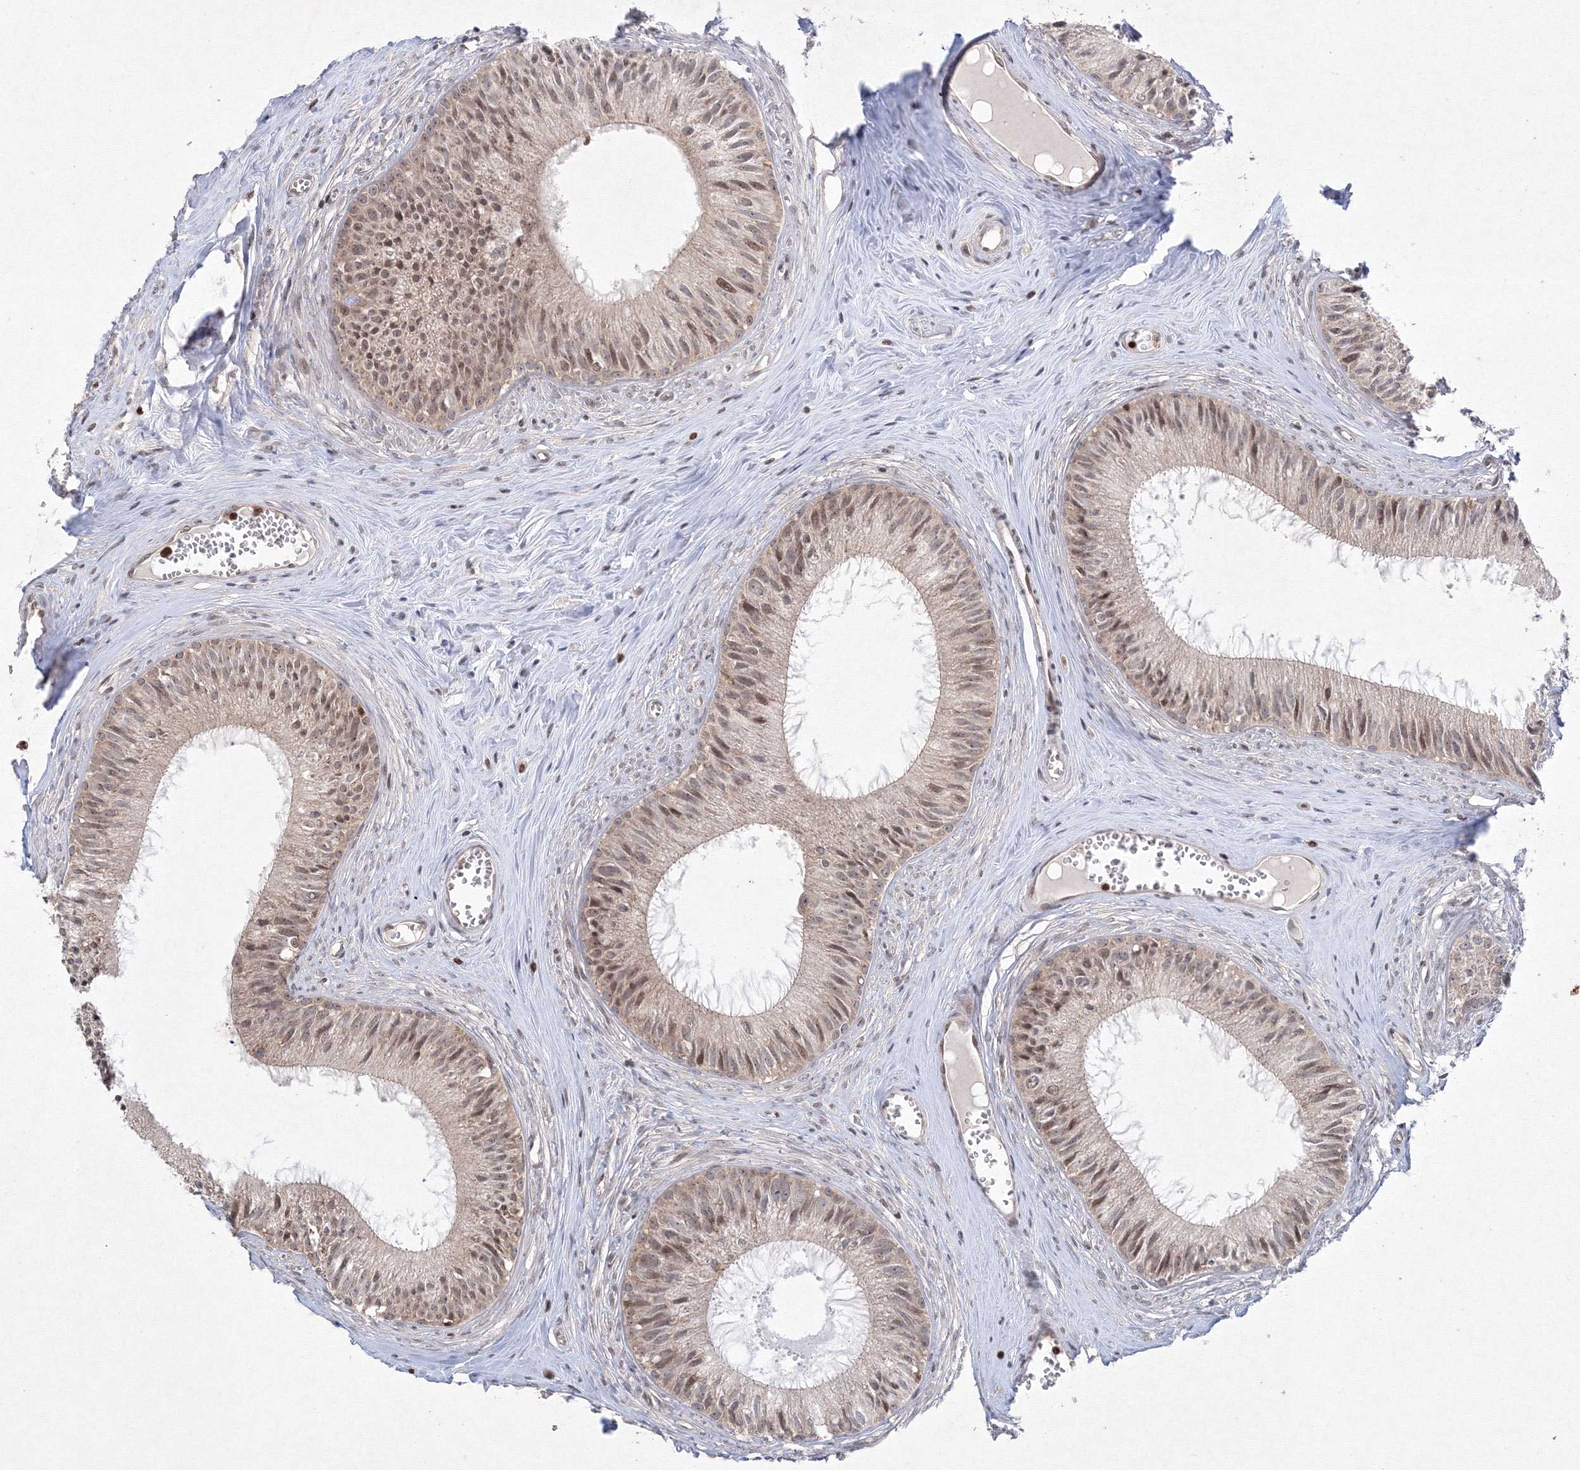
{"staining": {"intensity": "moderate", "quantity": ">75%", "location": "cytoplasmic/membranous,nuclear"}, "tissue": "epididymis", "cell_type": "Glandular cells", "image_type": "normal", "snomed": [{"axis": "morphology", "description": "Normal tissue, NOS"}, {"axis": "topography", "description": "Epididymis"}], "caption": "The photomicrograph exhibits immunohistochemical staining of benign epididymis. There is moderate cytoplasmic/membranous,nuclear expression is appreciated in approximately >75% of glandular cells.", "gene": "MKRN2", "patient": {"sex": "male", "age": 36}}